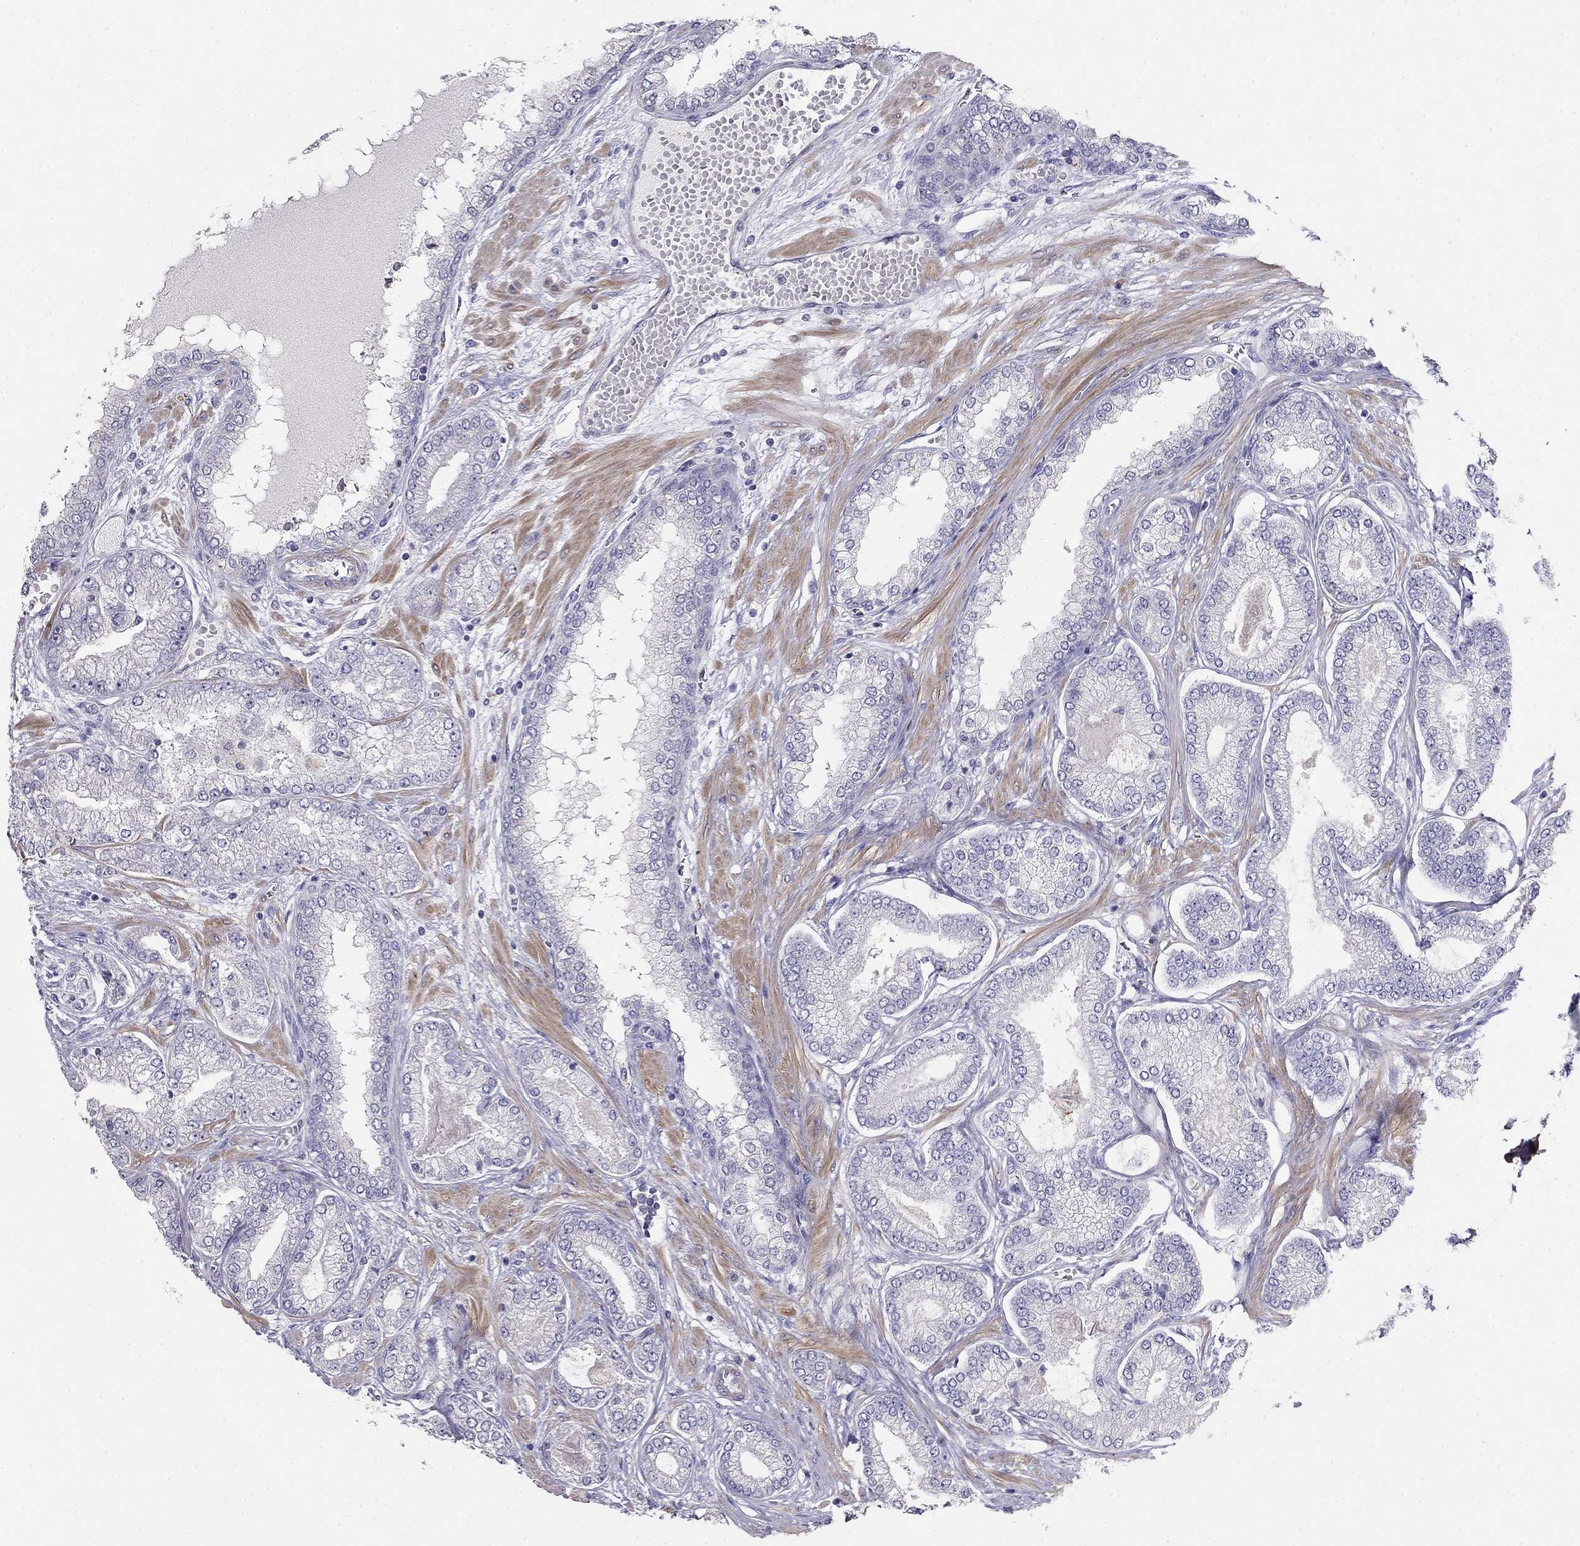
{"staining": {"intensity": "negative", "quantity": "none", "location": "none"}, "tissue": "prostate cancer", "cell_type": "Tumor cells", "image_type": "cancer", "snomed": [{"axis": "morphology", "description": "Adenocarcinoma, Low grade"}, {"axis": "topography", "description": "Prostate"}], "caption": "Immunohistochemical staining of prostate cancer (adenocarcinoma (low-grade)) demonstrates no significant positivity in tumor cells. Nuclei are stained in blue.", "gene": "LY6H", "patient": {"sex": "male", "age": 57}}